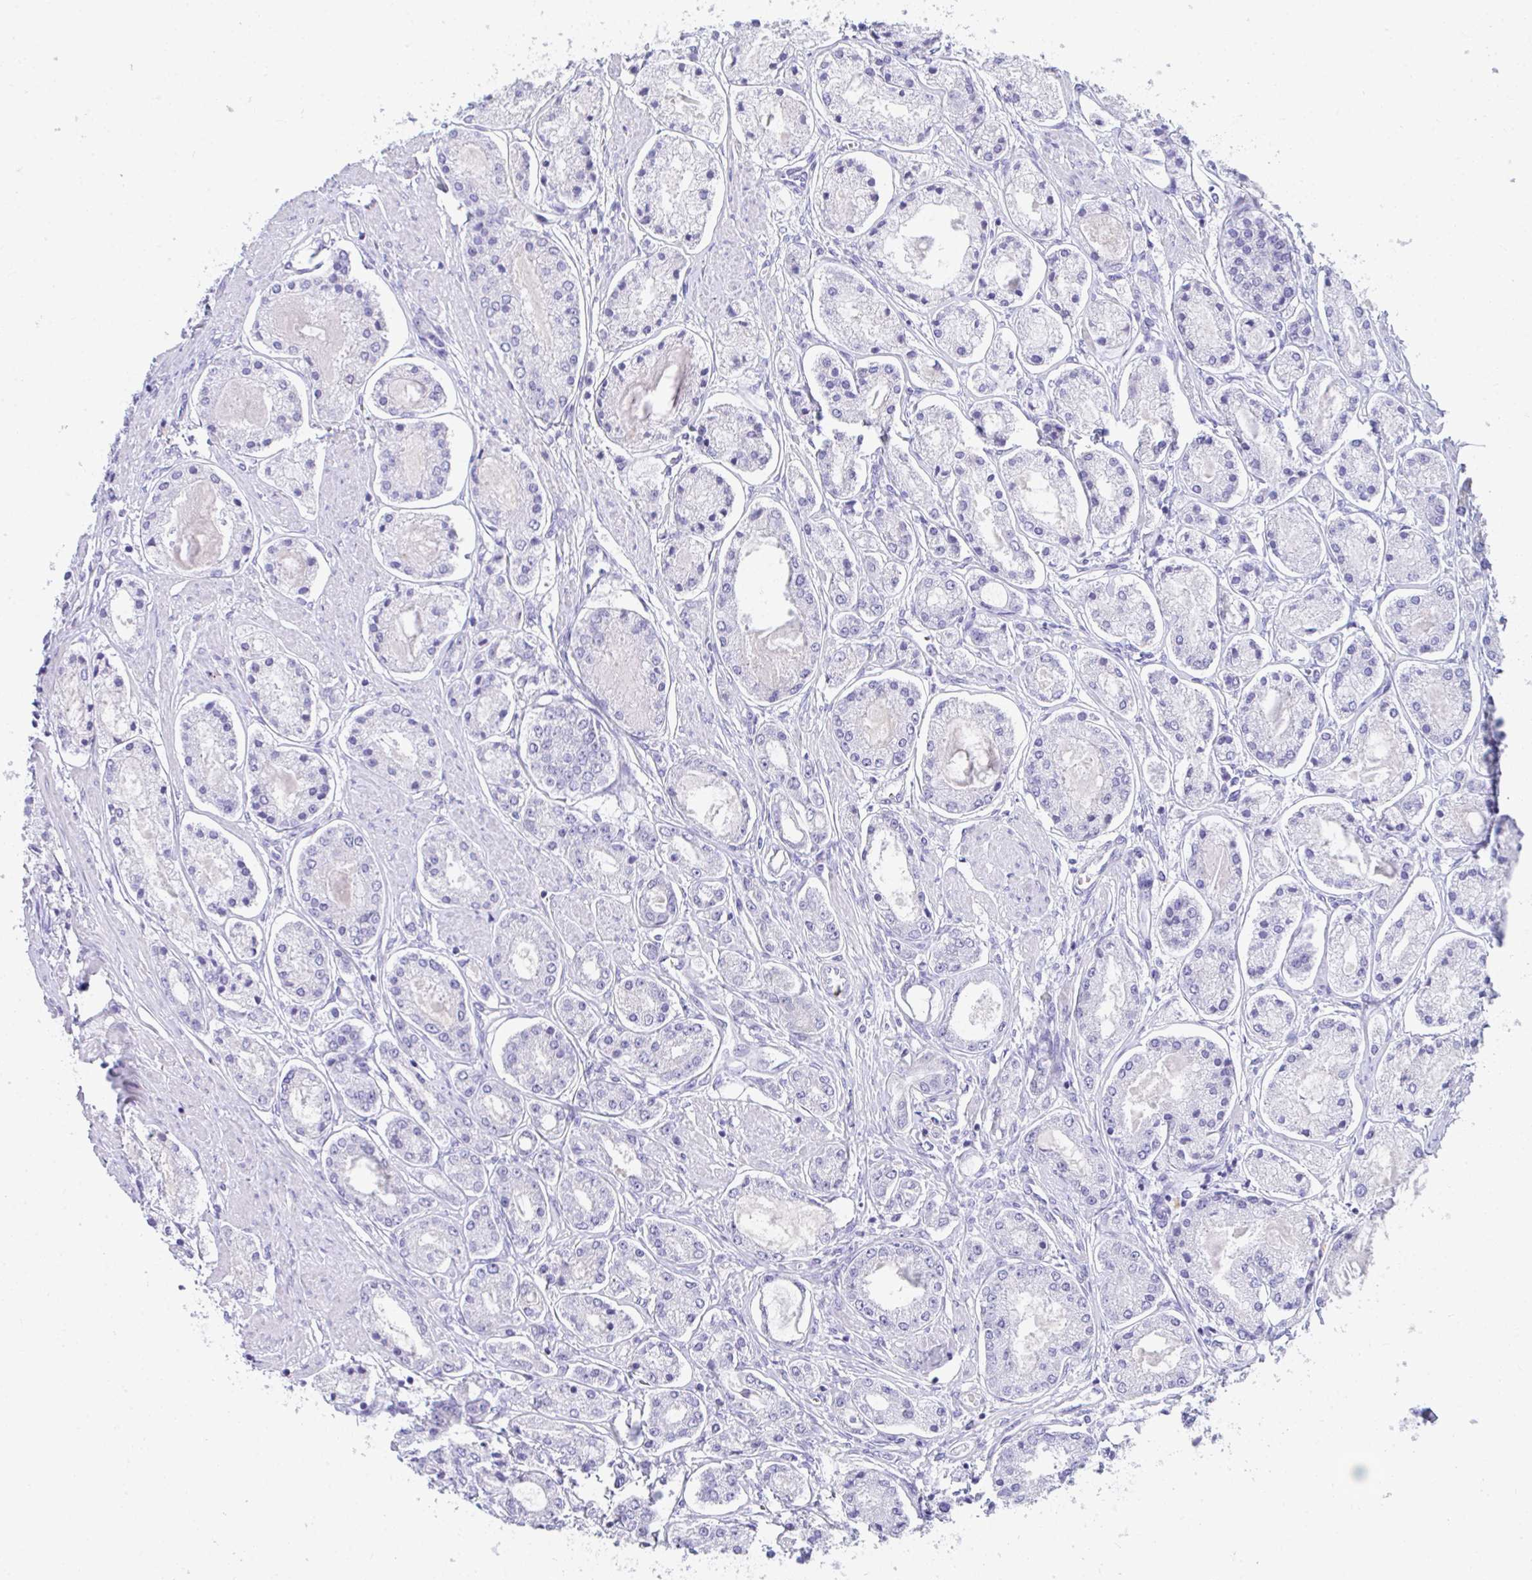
{"staining": {"intensity": "negative", "quantity": "none", "location": "none"}, "tissue": "prostate cancer", "cell_type": "Tumor cells", "image_type": "cancer", "snomed": [{"axis": "morphology", "description": "Adenocarcinoma, High grade"}, {"axis": "topography", "description": "Prostate"}], "caption": "Prostate cancer stained for a protein using IHC displays no expression tumor cells.", "gene": "COA5", "patient": {"sex": "male", "age": 66}}